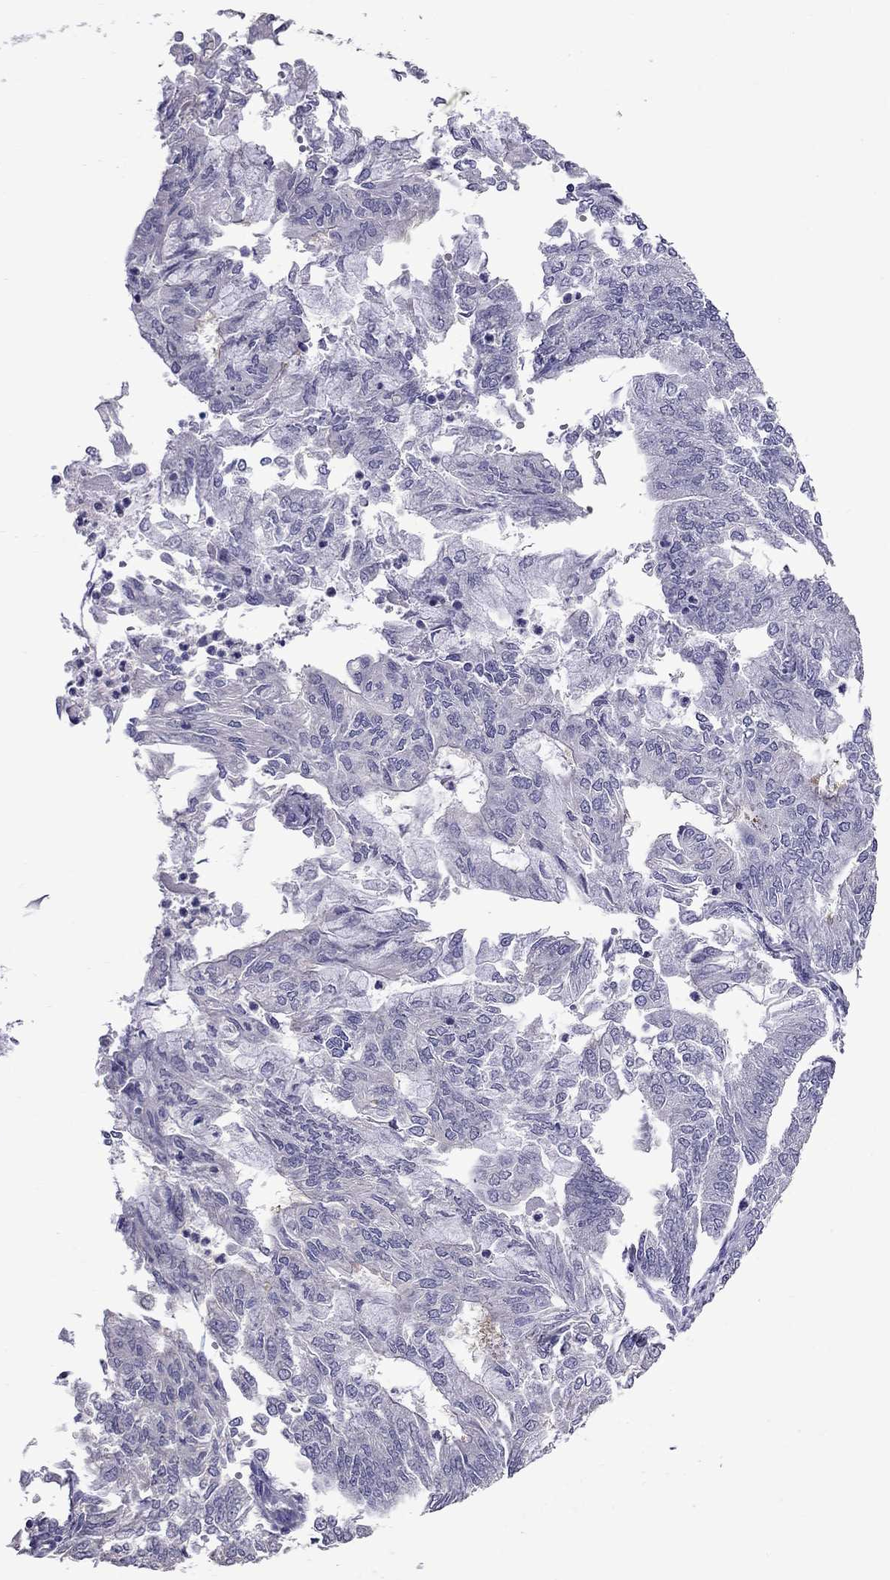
{"staining": {"intensity": "negative", "quantity": "none", "location": "none"}, "tissue": "endometrial cancer", "cell_type": "Tumor cells", "image_type": "cancer", "snomed": [{"axis": "morphology", "description": "Adenocarcinoma, NOS"}, {"axis": "topography", "description": "Endometrium"}], "caption": "Photomicrograph shows no protein positivity in tumor cells of endometrial cancer (adenocarcinoma) tissue. (DAB (3,3'-diaminobenzidine) immunohistochemistry (IHC) with hematoxylin counter stain).", "gene": "CFAP91", "patient": {"sex": "female", "age": 59}}